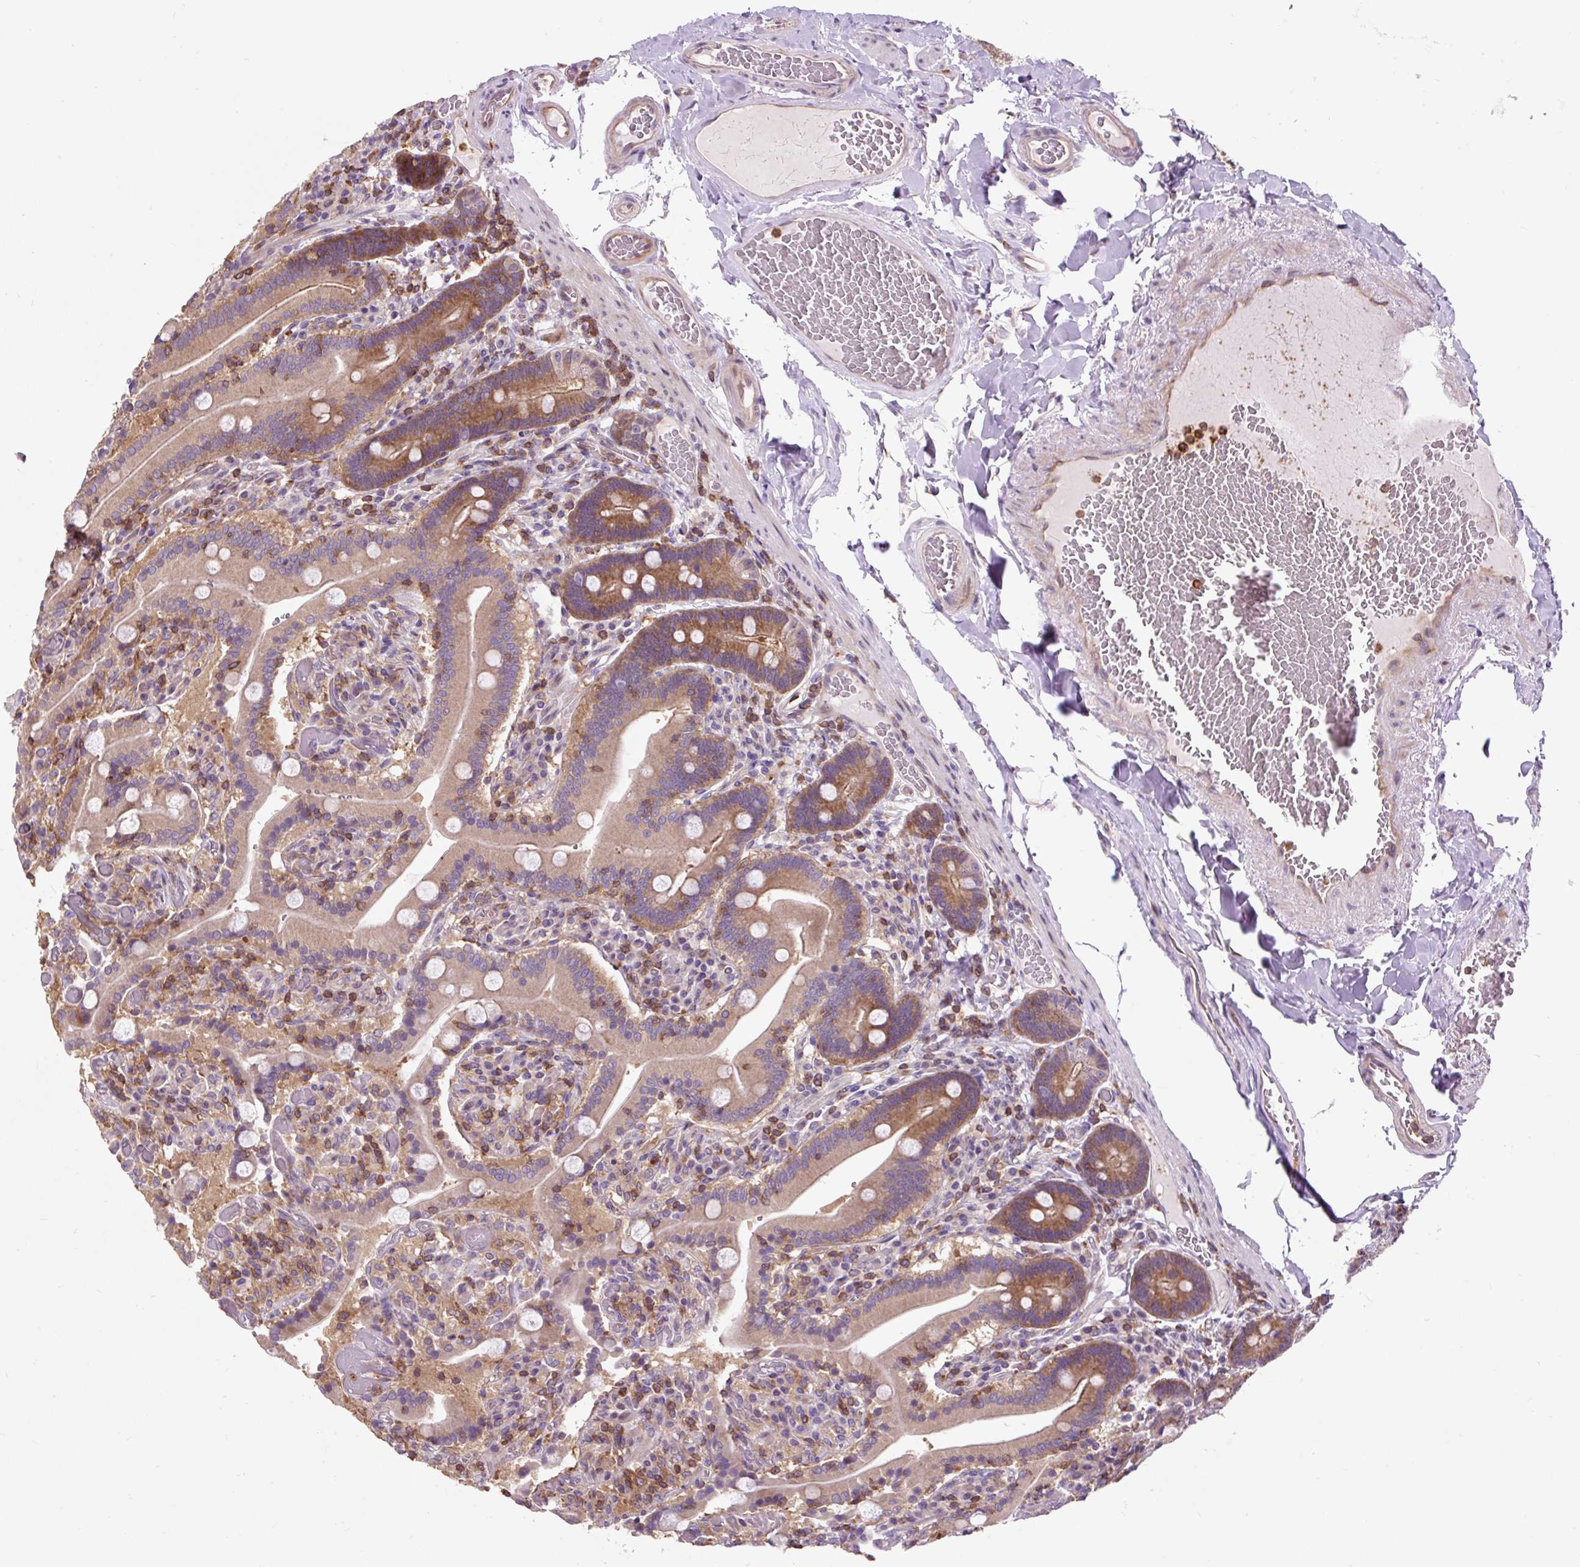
{"staining": {"intensity": "moderate", "quantity": ">75%", "location": "cytoplasmic/membranous"}, "tissue": "duodenum", "cell_type": "Glandular cells", "image_type": "normal", "snomed": [{"axis": "morphology", "description": "Normal tissue, NOS"}, {"axis": "topography", "description": "Duodenum"}], "caption": "This micrograph shows benign duodenum stained with immunohistochemistry to label a protein in brown. The cytoplasmic/membranous of glandular cells show moderate positivity for the protein. Nuclei are counter-stained blue.", "gene": "CISD3", "patient": {"sex": "female", "age": 62}}